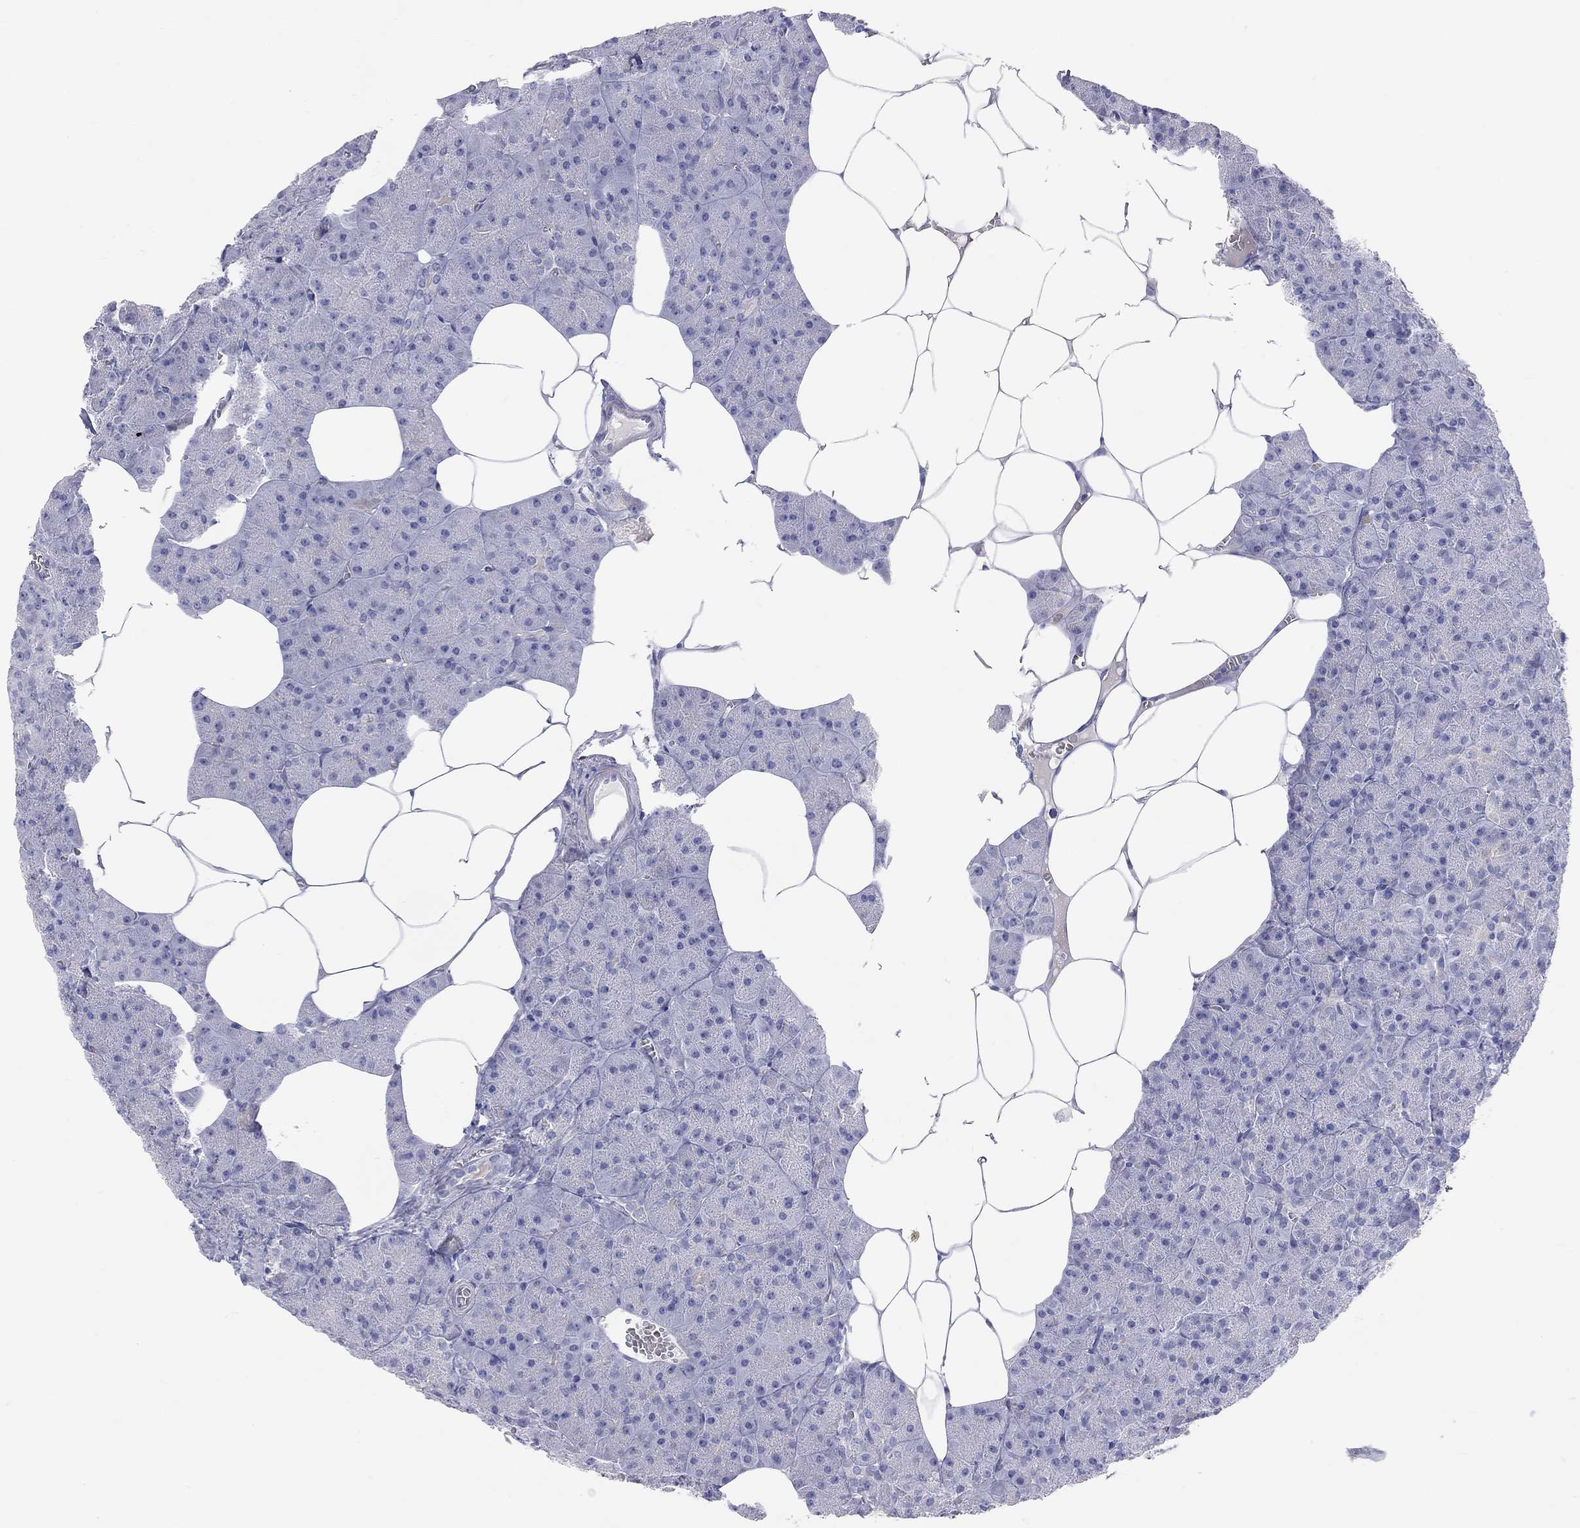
{"staining": {"intensity": "negative", "quantity": "none", "location": "none"}, "tissue": "pancreas", "cell_type": "Exocrine glandular cells", "image_type": "normal", "snomed": [{"axis": "morphology", "description": "Normal tissue, NOS"}, {"axis": "topography", "description": "Pancreas"}], "caption": "DAB (3,3'-diaminobenzidine) immunohistochemical staining of normal human pancreas exhibits no significant expression in exocrine glandular cells.", "gene": "PCDHGC5", "patient": {"sex": "male", "age": 61}}